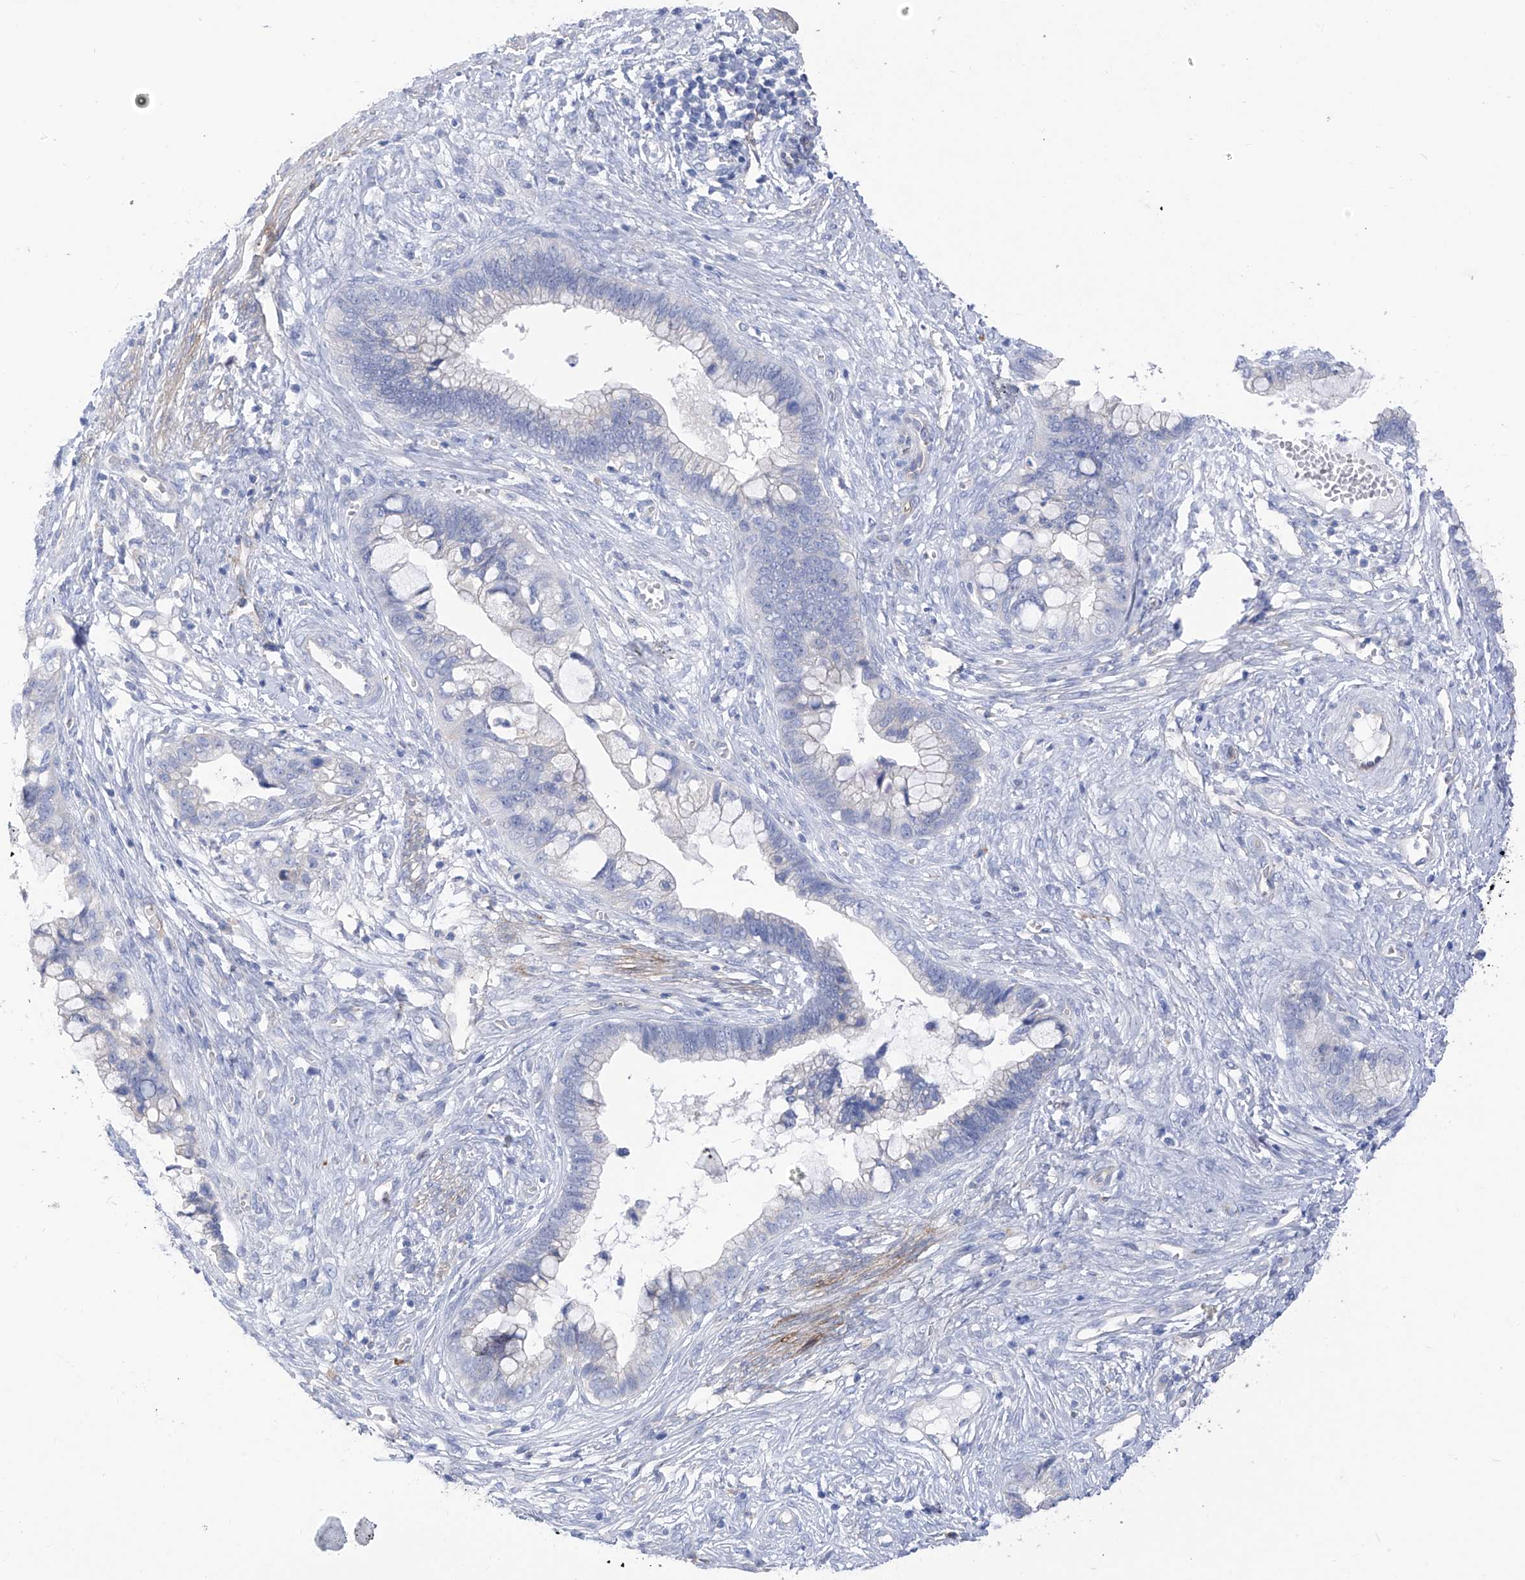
{"staining": {"intensity": "negative", "quantity": "none", "location": "none"}, "tissue": "cervical cancer", "cell_type": "Tumor cells", "image_type": "cancer", "snomed": [{"axis": "morphology", "description": "Adenocarcinoma, NOS"}, {"axis": "topography", "description": "Cervix"}], "caption": "Human adenocarcinoma (cervical) stained for a protein using immunohistochemistry (IHC) displays no staining in tumor cells.", "gene": "ITGA9", "patient": {"sex": "female", "age": 44}}